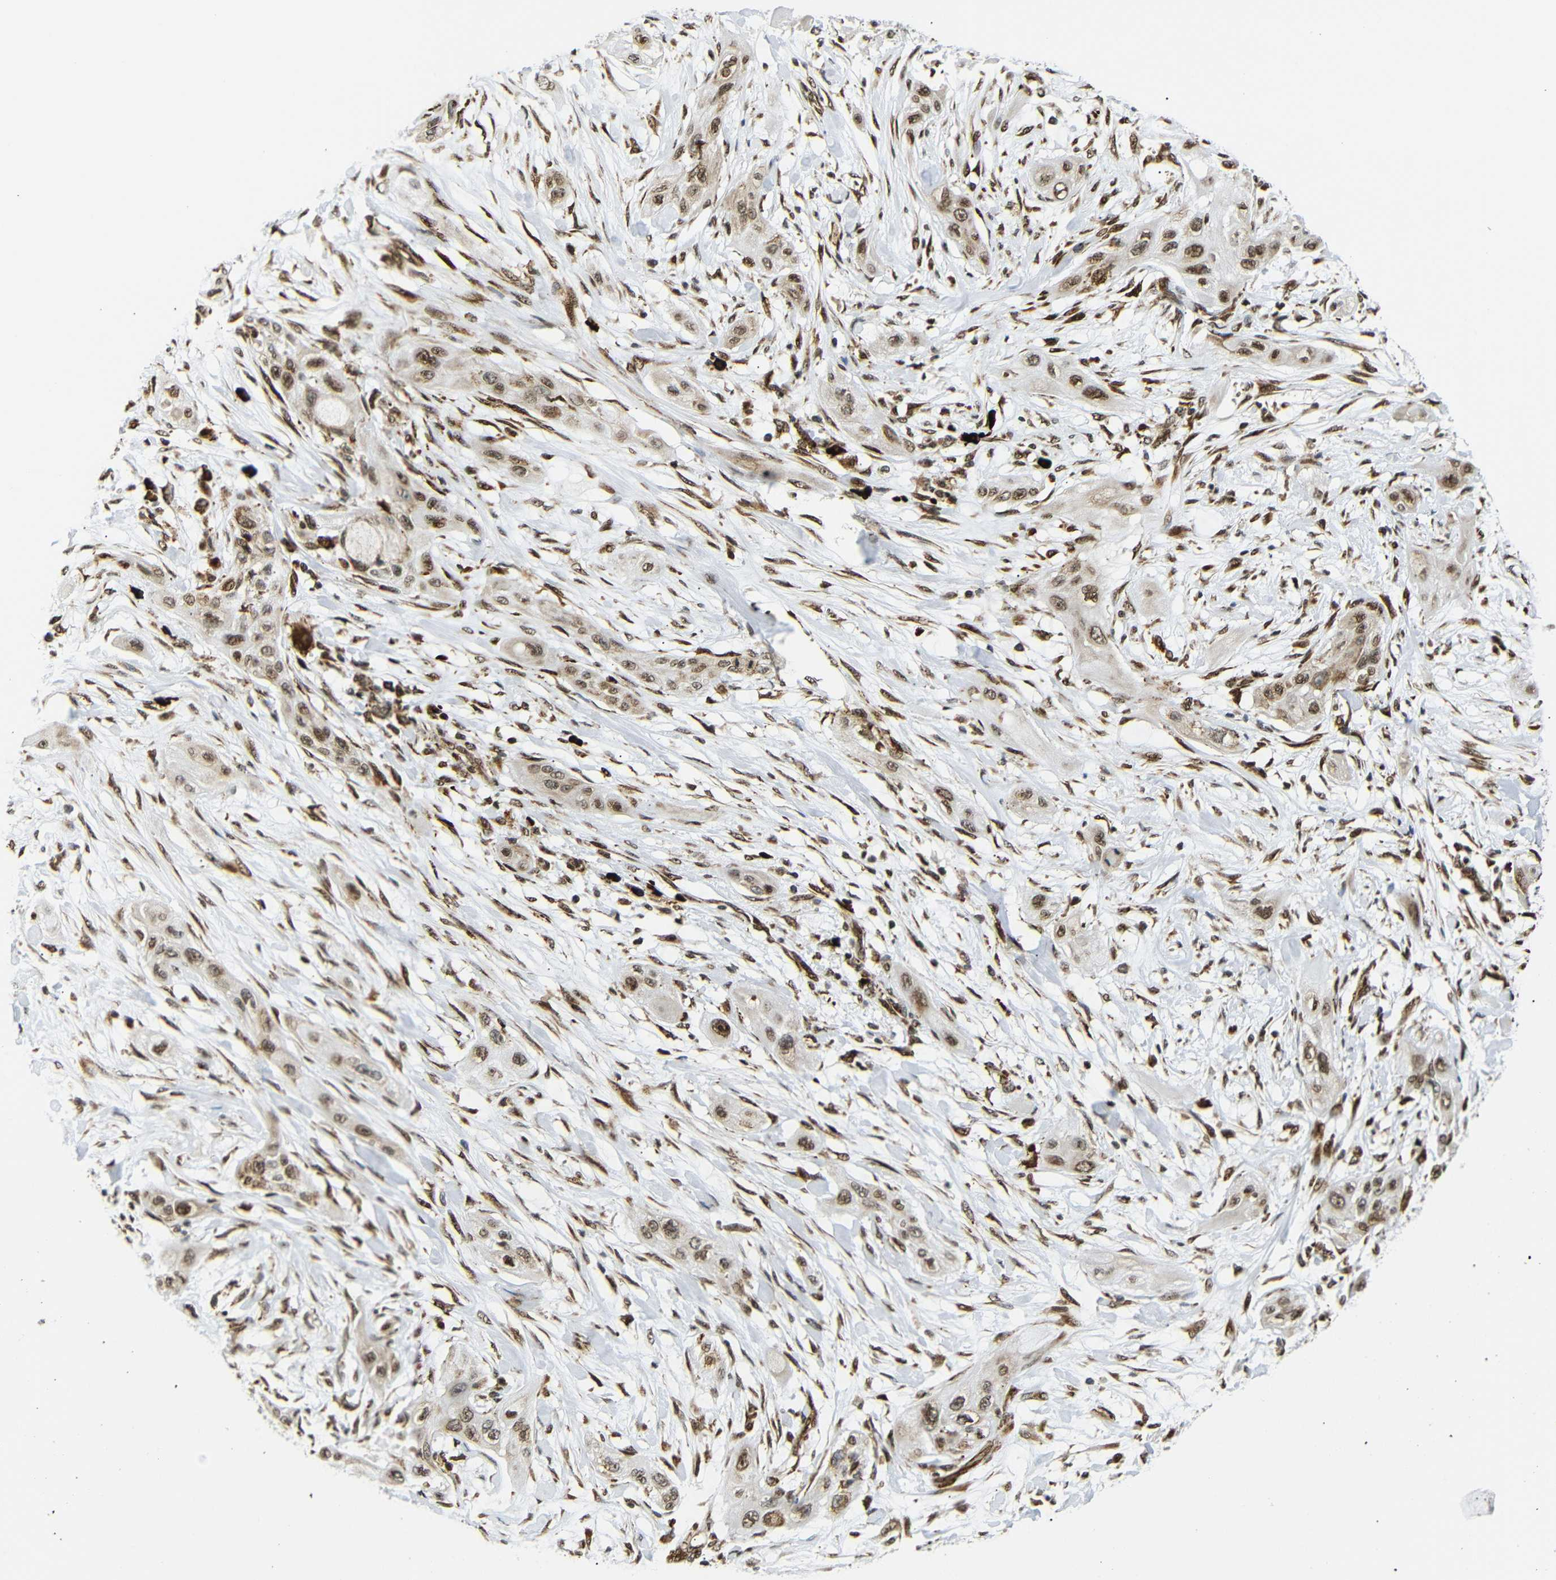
{"staining": {"intensity": "moderate", "quantity": ">75%", "location": "cytoplasmic/membranous,nuclear"}, "tissue": "lung cancer", "cell_type": "Tumor cells", "image_type": "cancer", "snomed": [{"axis": "morphology", "description": "Squamous cell carcinoma, NOS"}, {"axis": "topography", "description": "Lung"}], "caption": "This histopathology image shows immunohistochemistry staining of squamous cell carcinoma (lung), with medium moderate cytoplasmic/membranous and nuclear positivity in about >75% of tumor cells.", "gene": "SPCS2", "patient": {"sex": "female", "age": 47}}